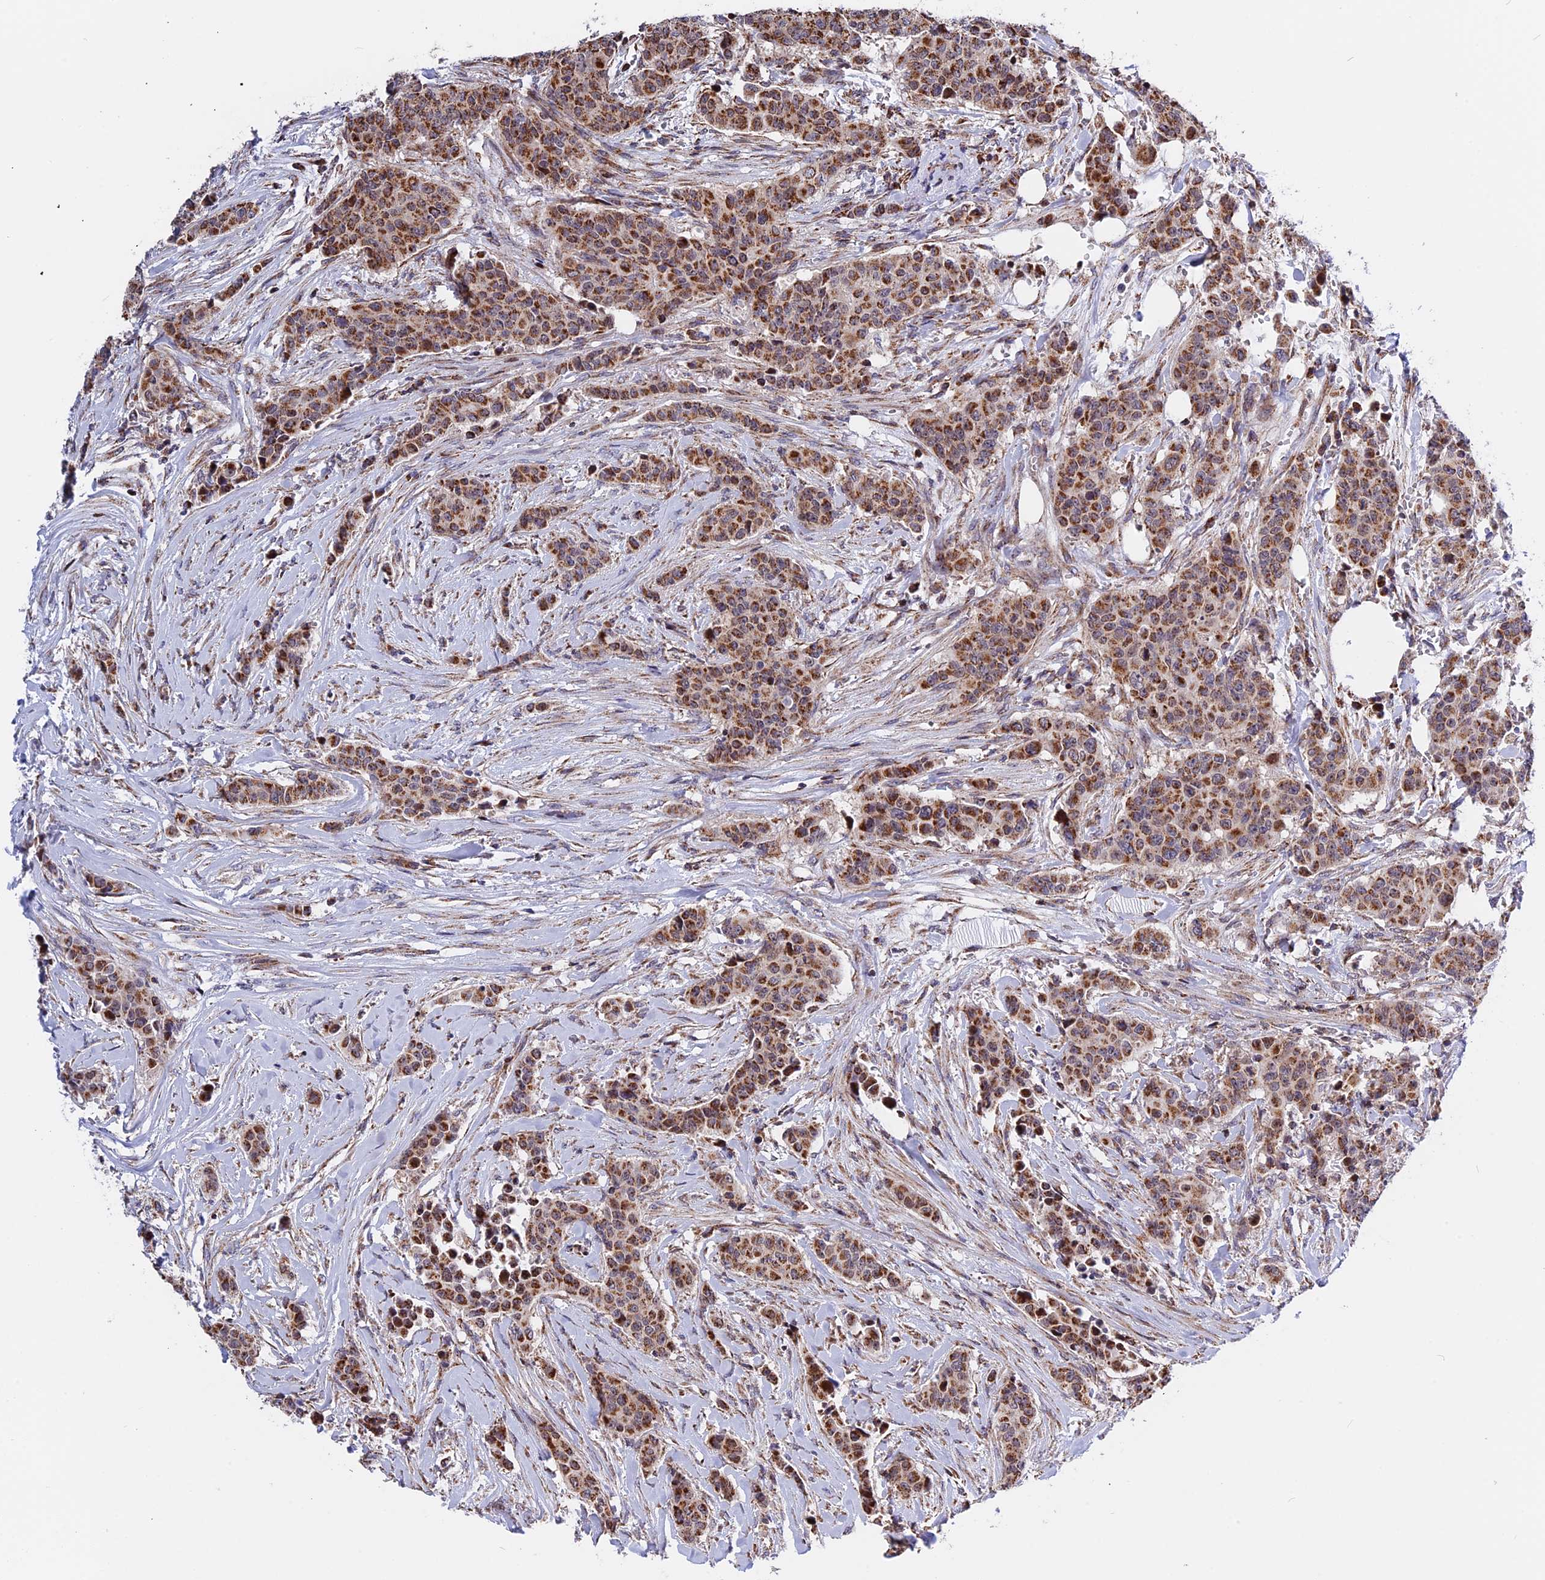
{"staining": {"intensity": "moderate", "quantity": ">75%", "location": "cytoplasmic/membranous"}, "tissue": "breast cancer", "cell_type": "Tumor cells", "image_type": "cancer", "snomed": [{"axis": "morphology", "description": "Duct carcinoma"}, {"axis": "topography", "description": "Breast"}], "caption": "Human breast cancer (invasive ductal carcinoma) stained for a protein (brown) exhibits moderate cytoplasmic/membranous positive expression in approximately >75% of tumor cells.", "gene": "FAM174C", "patient": {"sex": "female", "age": 40}}